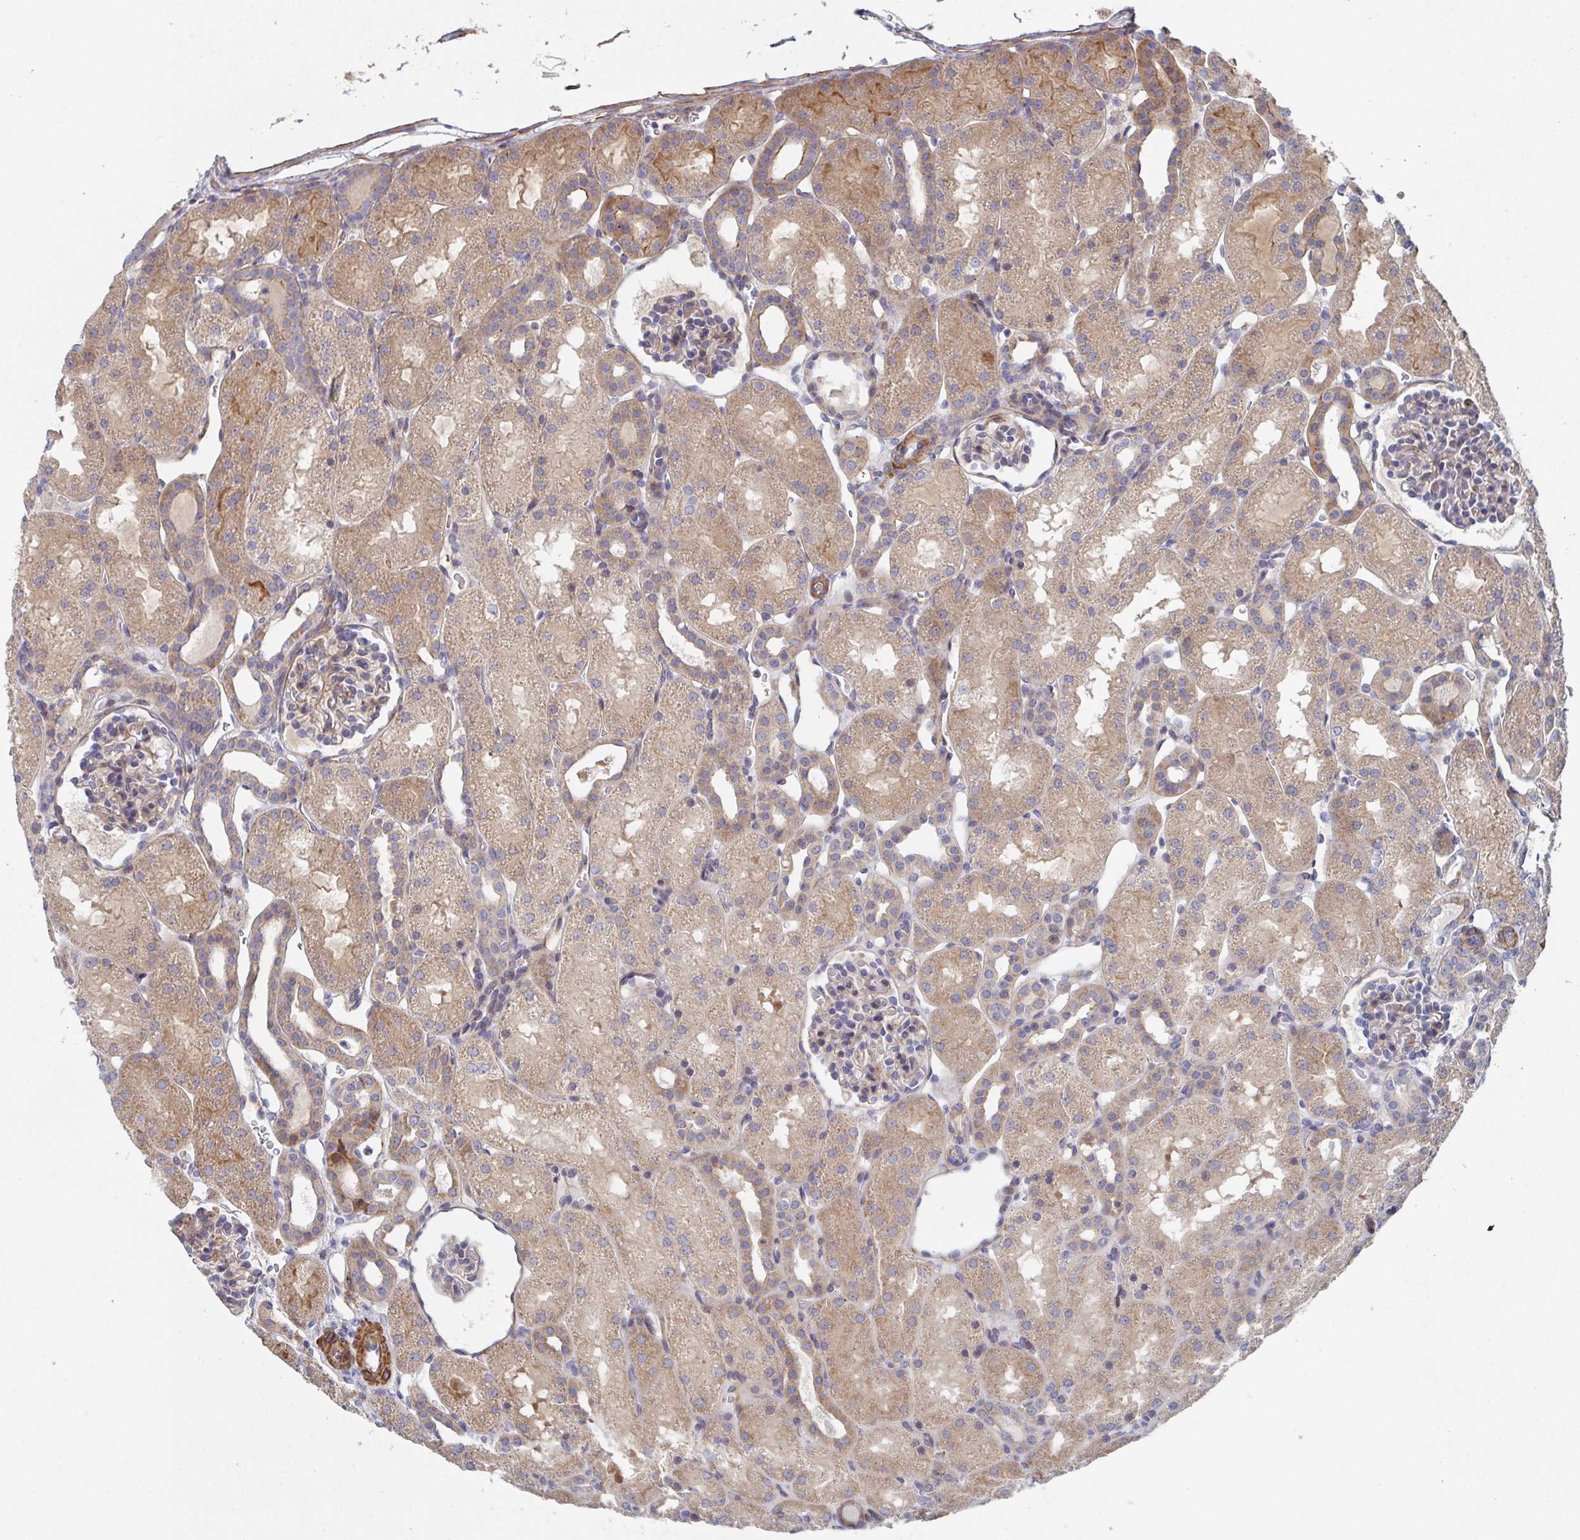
{"staining": {"intensity": "weak", "quantity": "25%-75%", "location": "cytoplasmic/membranous"}, "tissue": "kidney", "cell_type": "Cells in glomeruli", "image_type": "normal", "snomed": [{"axis": "morphology", "description": "Normal tissue, NOS"}, {"axis": "topography", "description": "Kidney"}], "caption": "Protein analysis of benign kidney reveals weak cytoplasmic/membranous expression in about 25%-75% of cells in glomeruli. (DAB IHC, brown staining for protein, blue staining for nuclei).", "gene": "FZD2", "patient": {"sex": "male", "age": 2}}